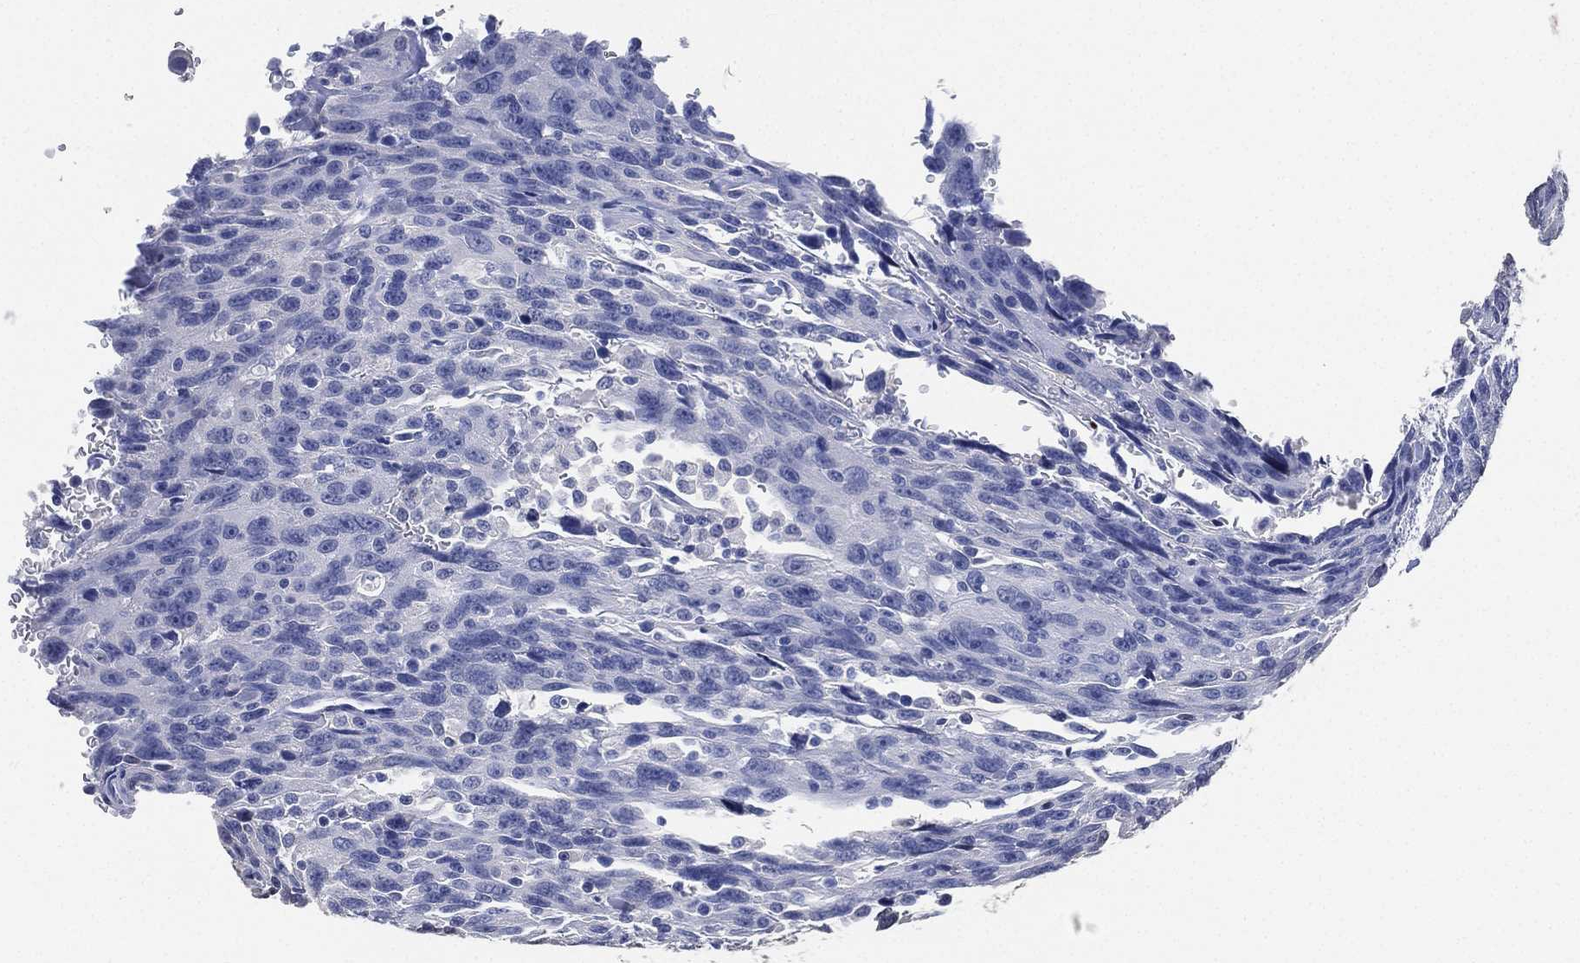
{"staining": {"intensity": "negative", "quantity": "none", "location": "none"}, "tissue": "urothelial cancer", "cell_type": "Tumor cells", "image_type": "cancer", "snomed": [{"axis": "morphology", "description": "Urothelial carcinoma, NOS"}, {"axis": "morphology", "description": "Urothelial carcinoma, High grade"}, {"axis": "topography", "description": "Urinary bladder"}], "caption": "Urothelial cancer was stained to show a protein in brown. There is no significant expression in tumor cells.", "gene": "IYD", "patient": {"sex": "female", "age": 73}}